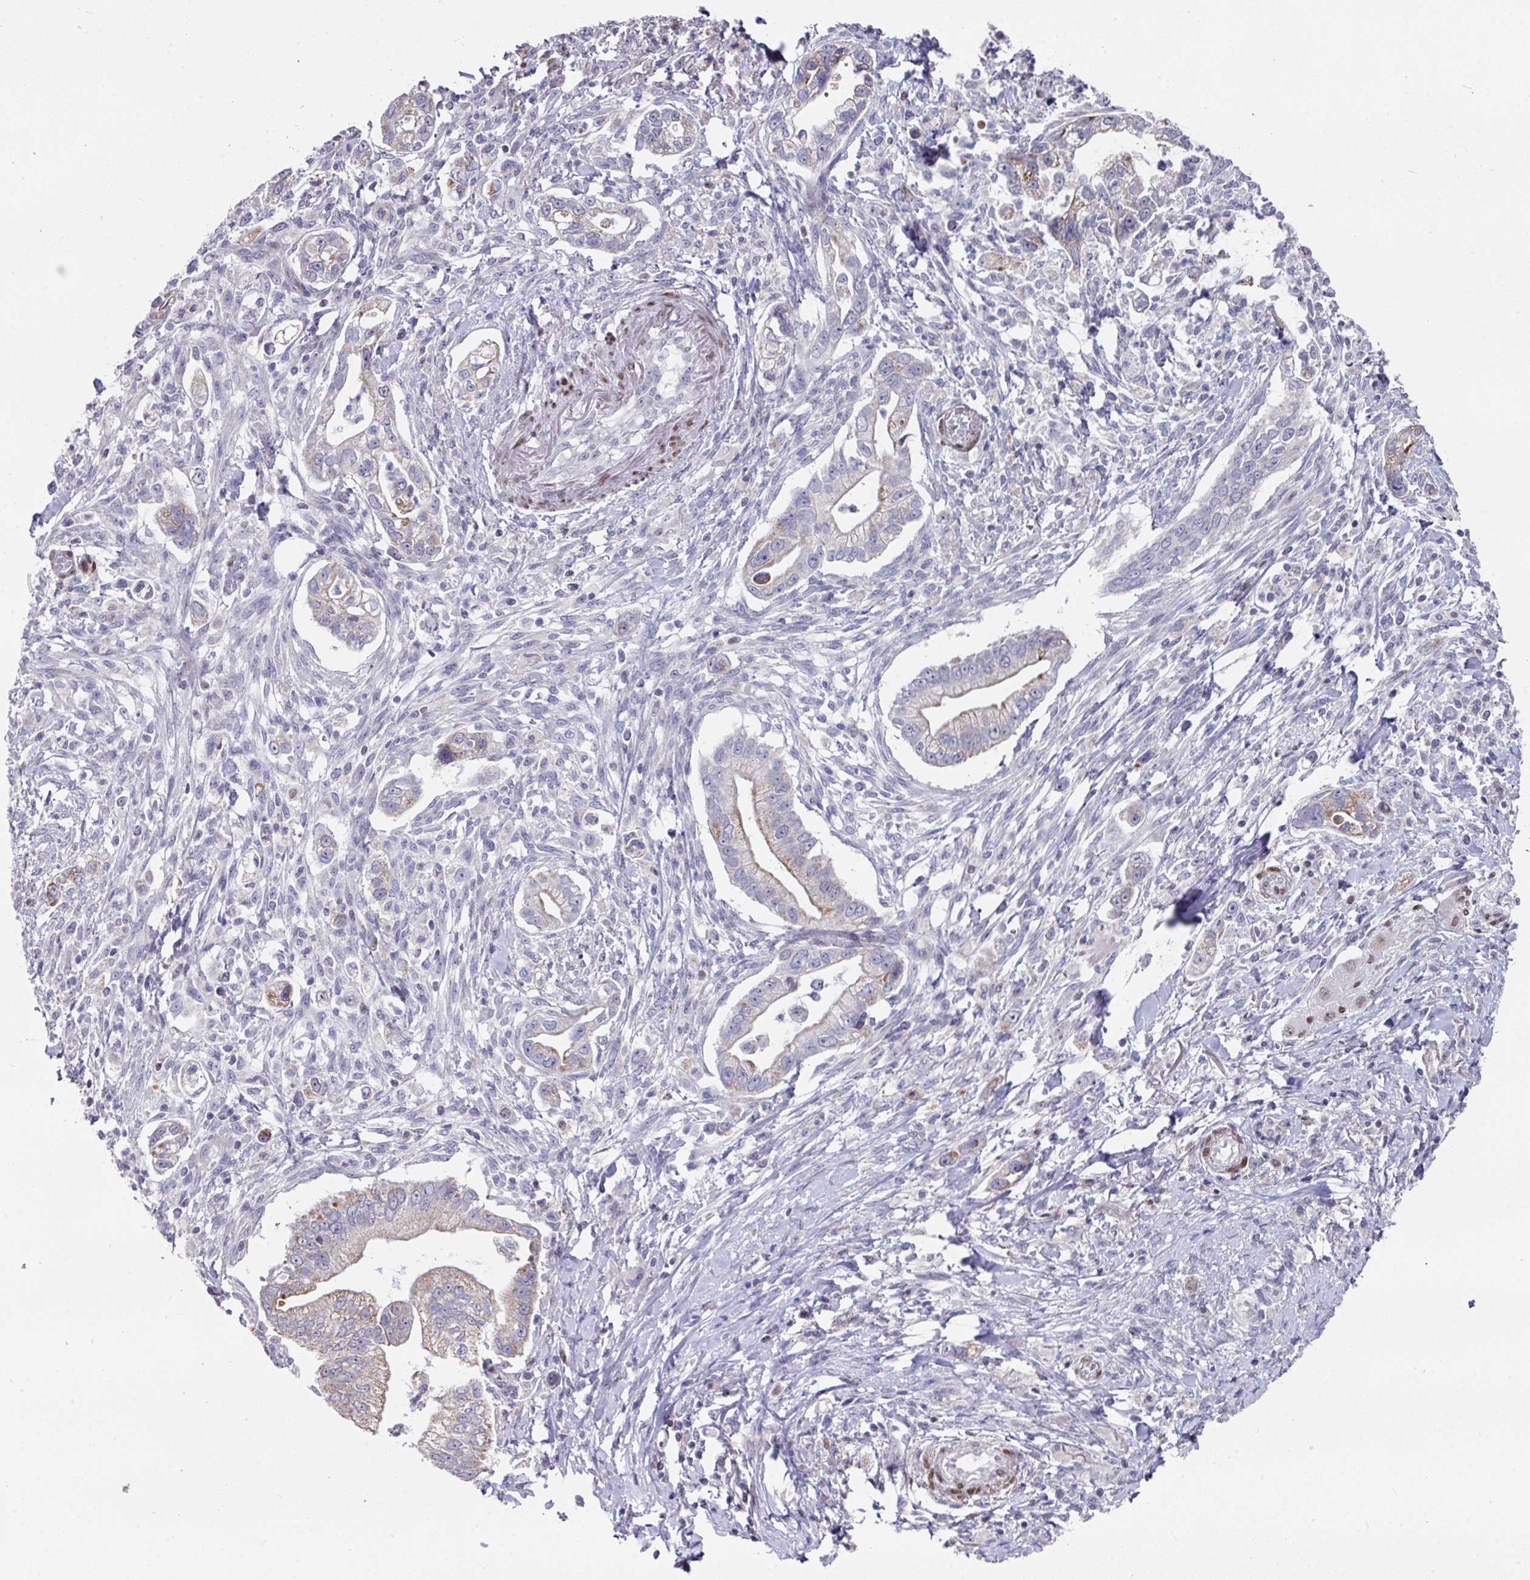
{"staining": {"intensity": "moderate", "quantity": "<25%", "location": "cytoplasmic/membranous"}, "tissue": "pancreatic cancer", "cell_type": "Tumor cells", "image_type": "cancer", "snomed": [{"axis": "morphology", "description": "Adenocarcinoma, NOS"}, {"axis": "topography", "description": "Pancreas"}], "caption": "Brown immunohistochemical staining in adenocarcinoma (pancreatic) exhibits moderate cytoplasmic/membranous staining in approximately <25% of tumor cells.", "gene": "CBX7", "patient": {"sex": "male", "age": 70}}